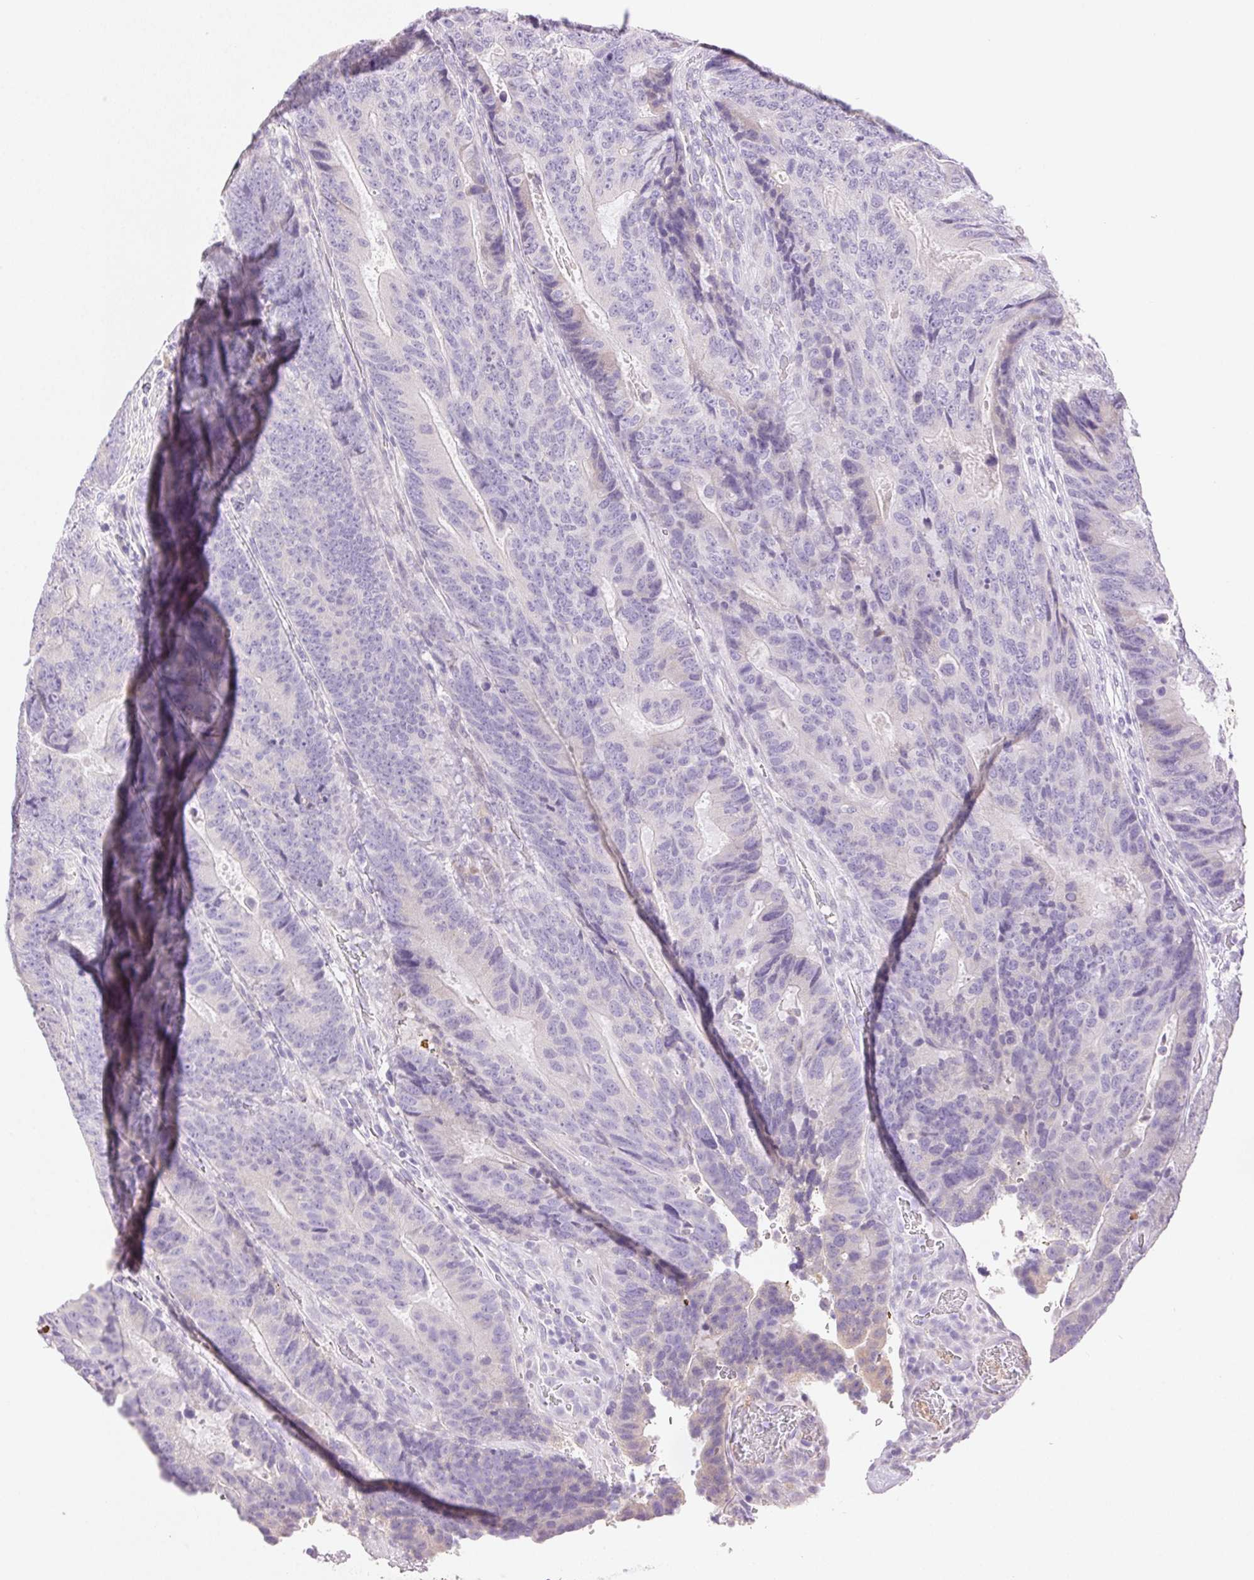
{"staining": {"intensity": "negative", "quantity": "none", "location": "none"}, "tissue": "colorectal cancer", "cell_type": "Tumor cells", "image_type": "cancer", "snomed": [{"axis": "morphology", "description": "Adenocarcinoma, NOS"}, {"axis": "topography", "description": "Colon"}], "caption": "High power microscopy micrograph of an immunohistochemistry (IHC) photomicrograph of colorectal adenocarcinoma, revealing no significant positivity in tumor cells.", "gene": "ARHGAP11B", "patient": {"sex": "female", "age": 48}}